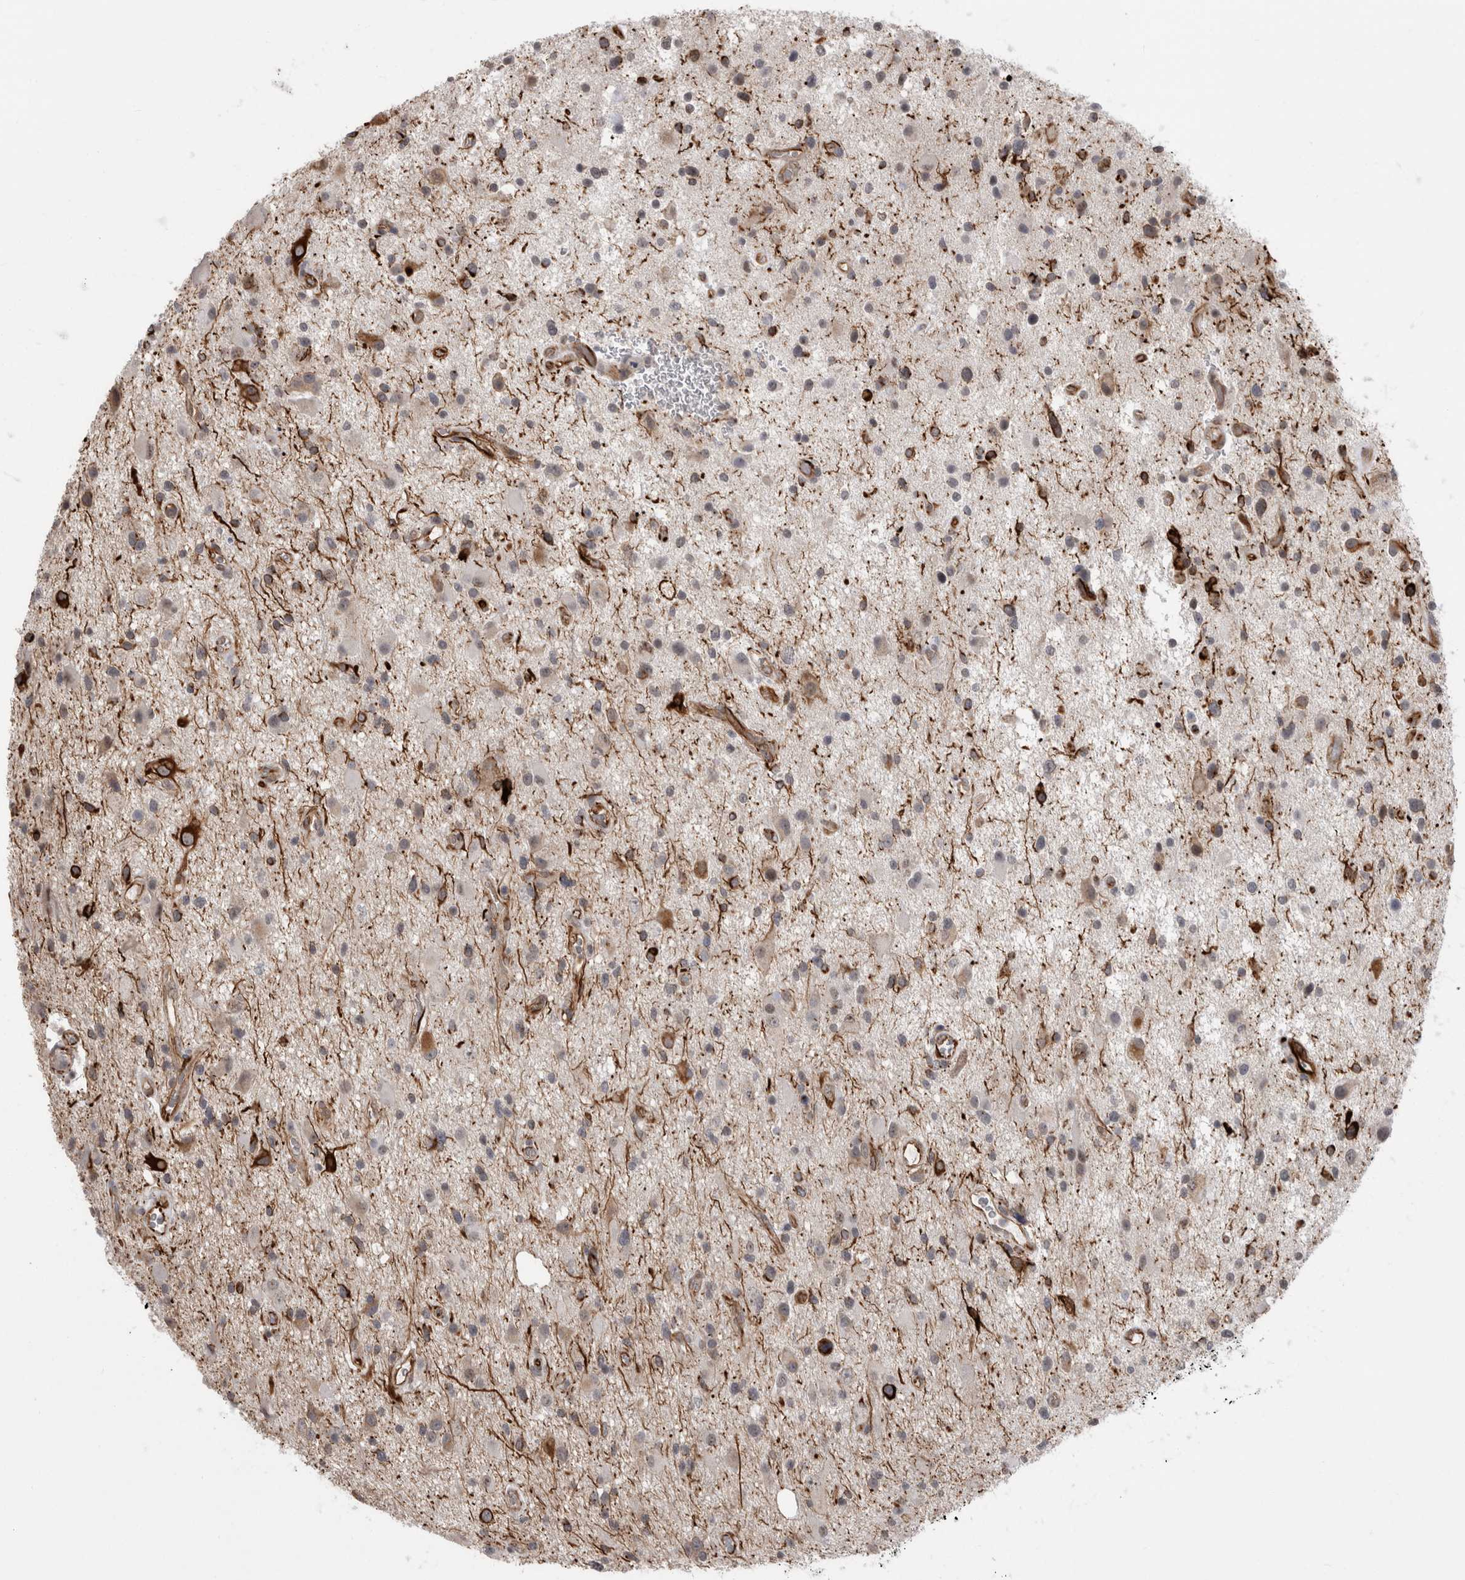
{"staining": {"intensity": "weak", "quantity": "<25%", "location": "cytoplasmic/membranous"}, "tissue": "glioma", "cell_type": "Tumor cells", "image_type": "cancer", "snomed": [{"axis": "morphology", "description": "Glioma, malignant, High grade"}, {"axis": "topography", "description": "Brain"}], "caption": "Tumor cells are negative for brown protein staining in glioma.", "gene": "FAM83H", "patient": {"sex": "male", "age": 33}}